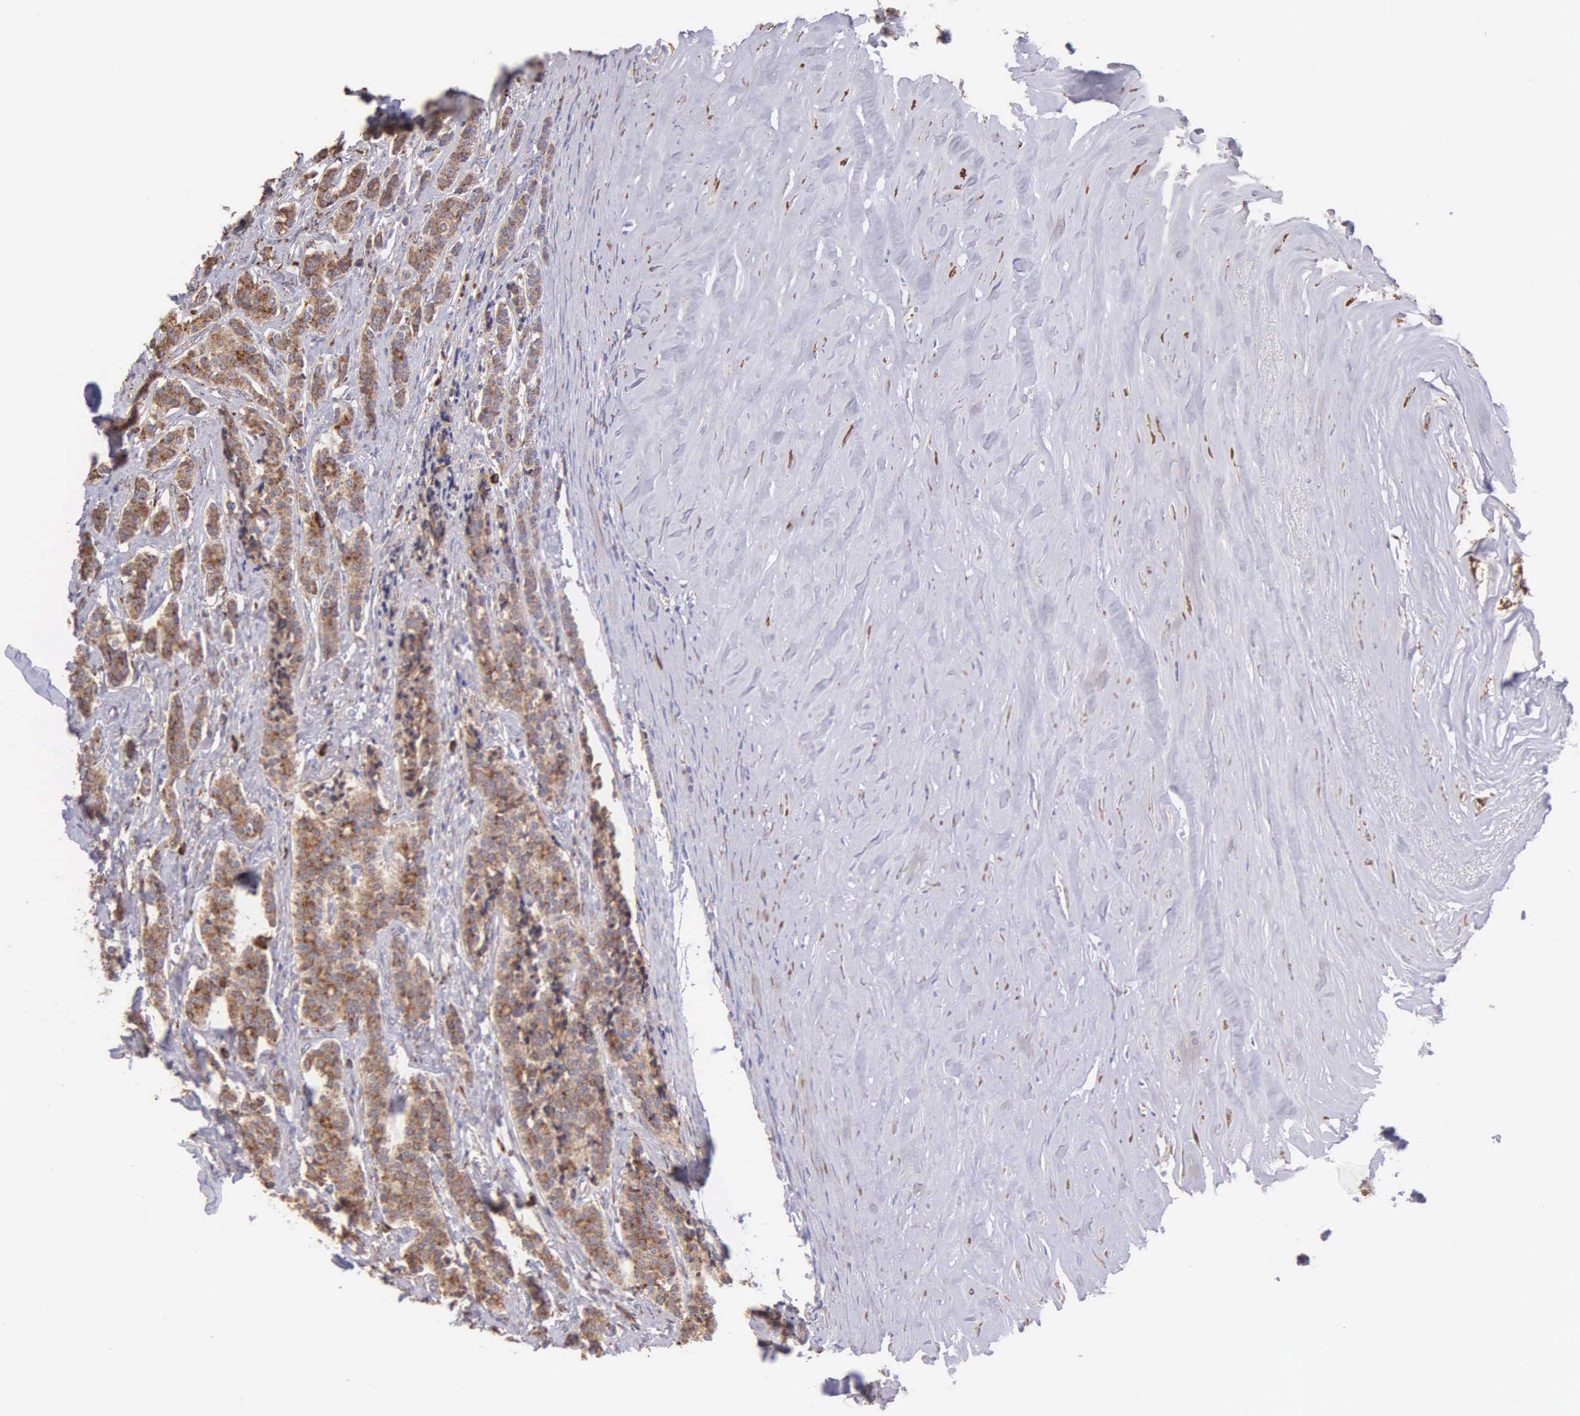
{"staining": {"intensity": "moderate", "quantity": ">75%", "location": "cytoplasmic/membranous,nuclear"}, "tissue": "carcinoid", "cell_type": "Tumor cells", "image_type": "cancer", "snomed": [{"axis": "morphology", "description": "Carcinoid, malignant, NOS"}, {"axis": "topography", "description": "Small intestine"}], "caption": "Carcinoid tissue demonstrates moderate cytoplasmic/membranous and nuclear expression in about >75% of tumor cells, visualized by immunohistochemistry.", "gene": "CKAP4", "patient": {"sex": "male", "age": 63}}